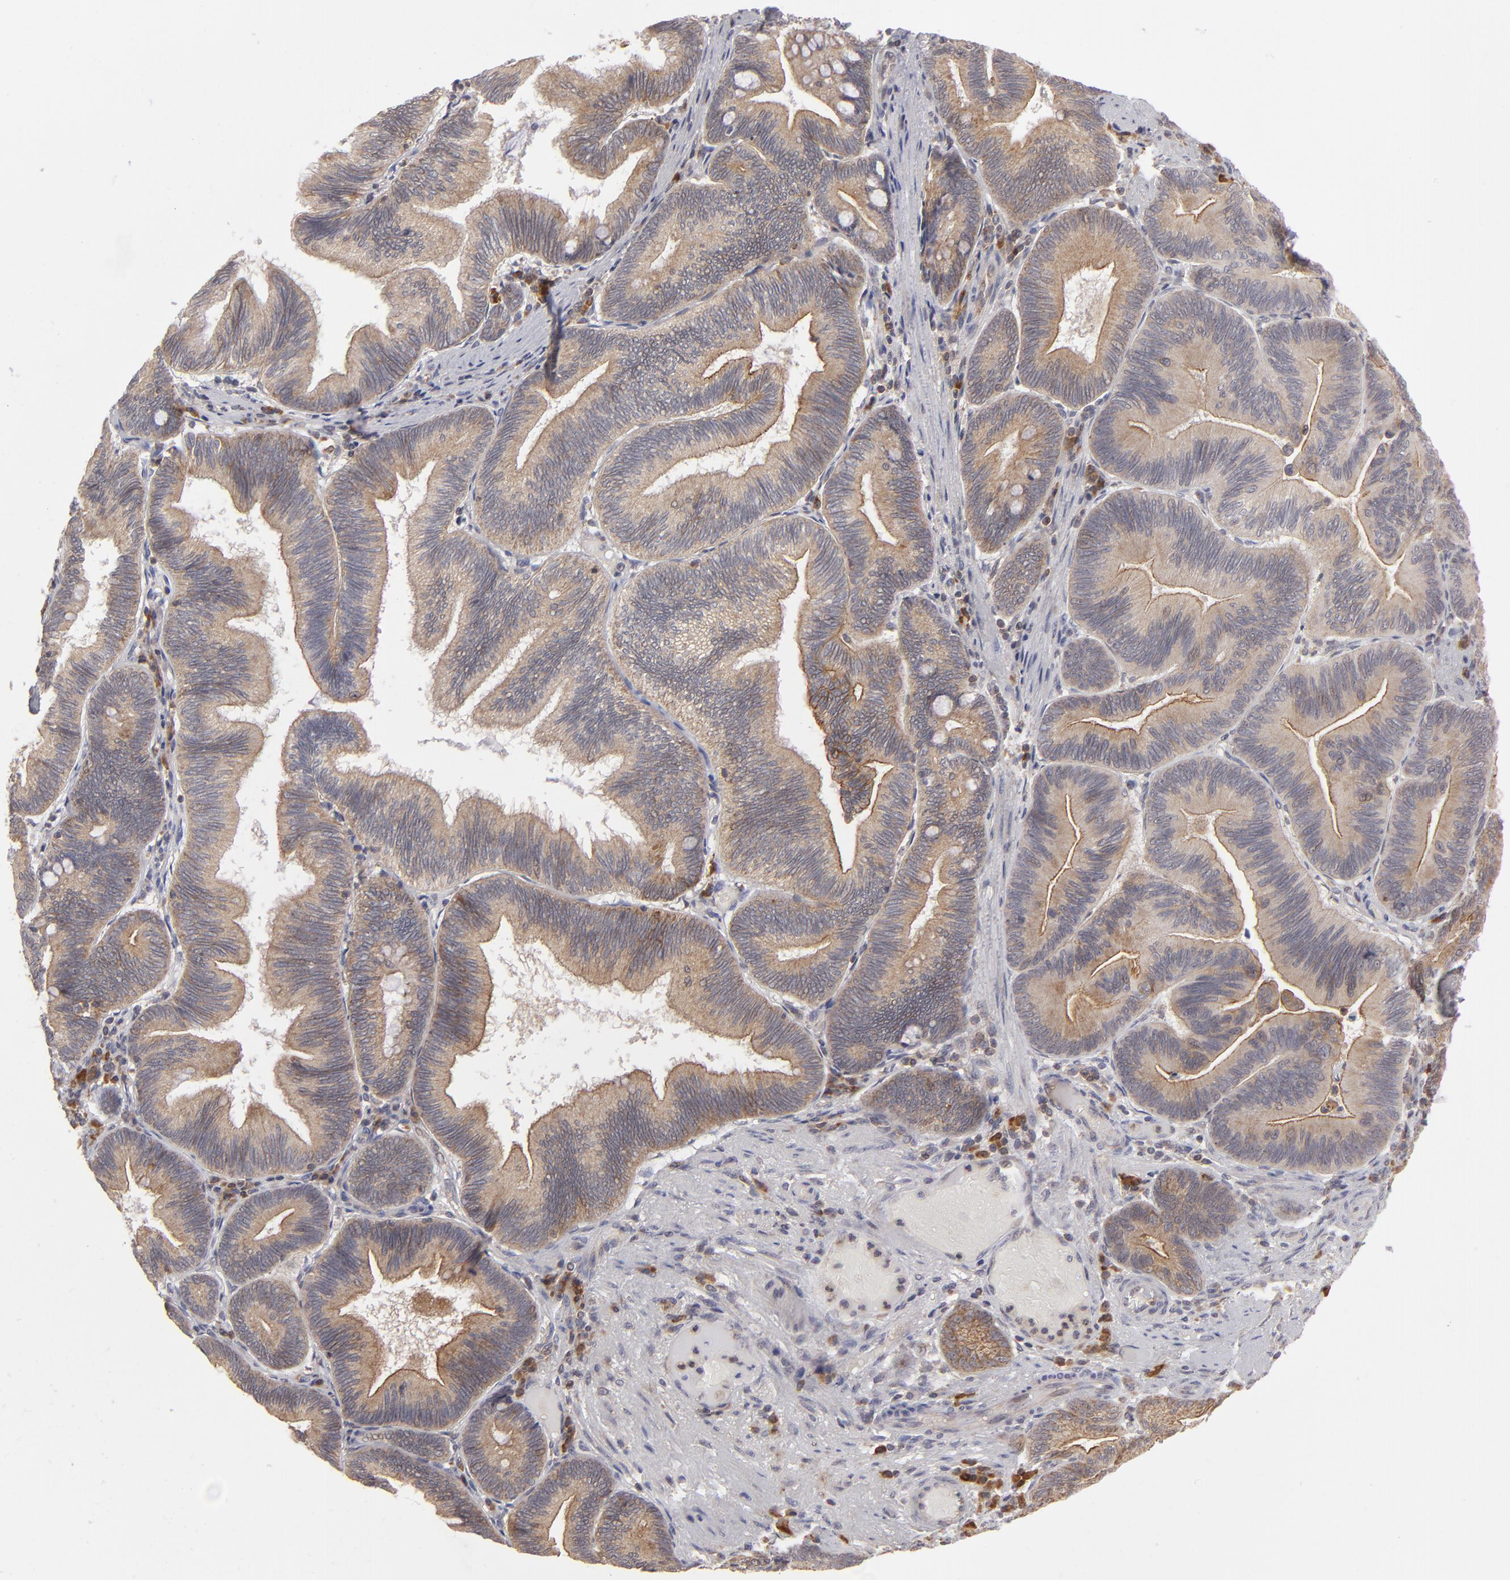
{"staining": {"intensity": "moderate", "quantity": ">75%", "location": "cytoplasmic/membranous"}, "tissue": "pancreatic cancer", "cell_type": "Tumor cells", "image_type": "cancer", "snomed": [{"axis": "morphology", "description": "Adenocarcinoma, NOS"}, {"axis": "topography", "description": "Pancreas"}], "caption": "High-magnification brightfield microscopy of adenocarcinoma (pancreatic) stained with DAB (3,3'-diaminobenzidine) (brown) and counterstained with hematoxylin (blue). tumor cells exhibit moderate cytoplasmic/membranous positivity is seen in about>75% of cells.", "gene": "GLCCI1", "patient": {"sex": "male", "age": 82}}